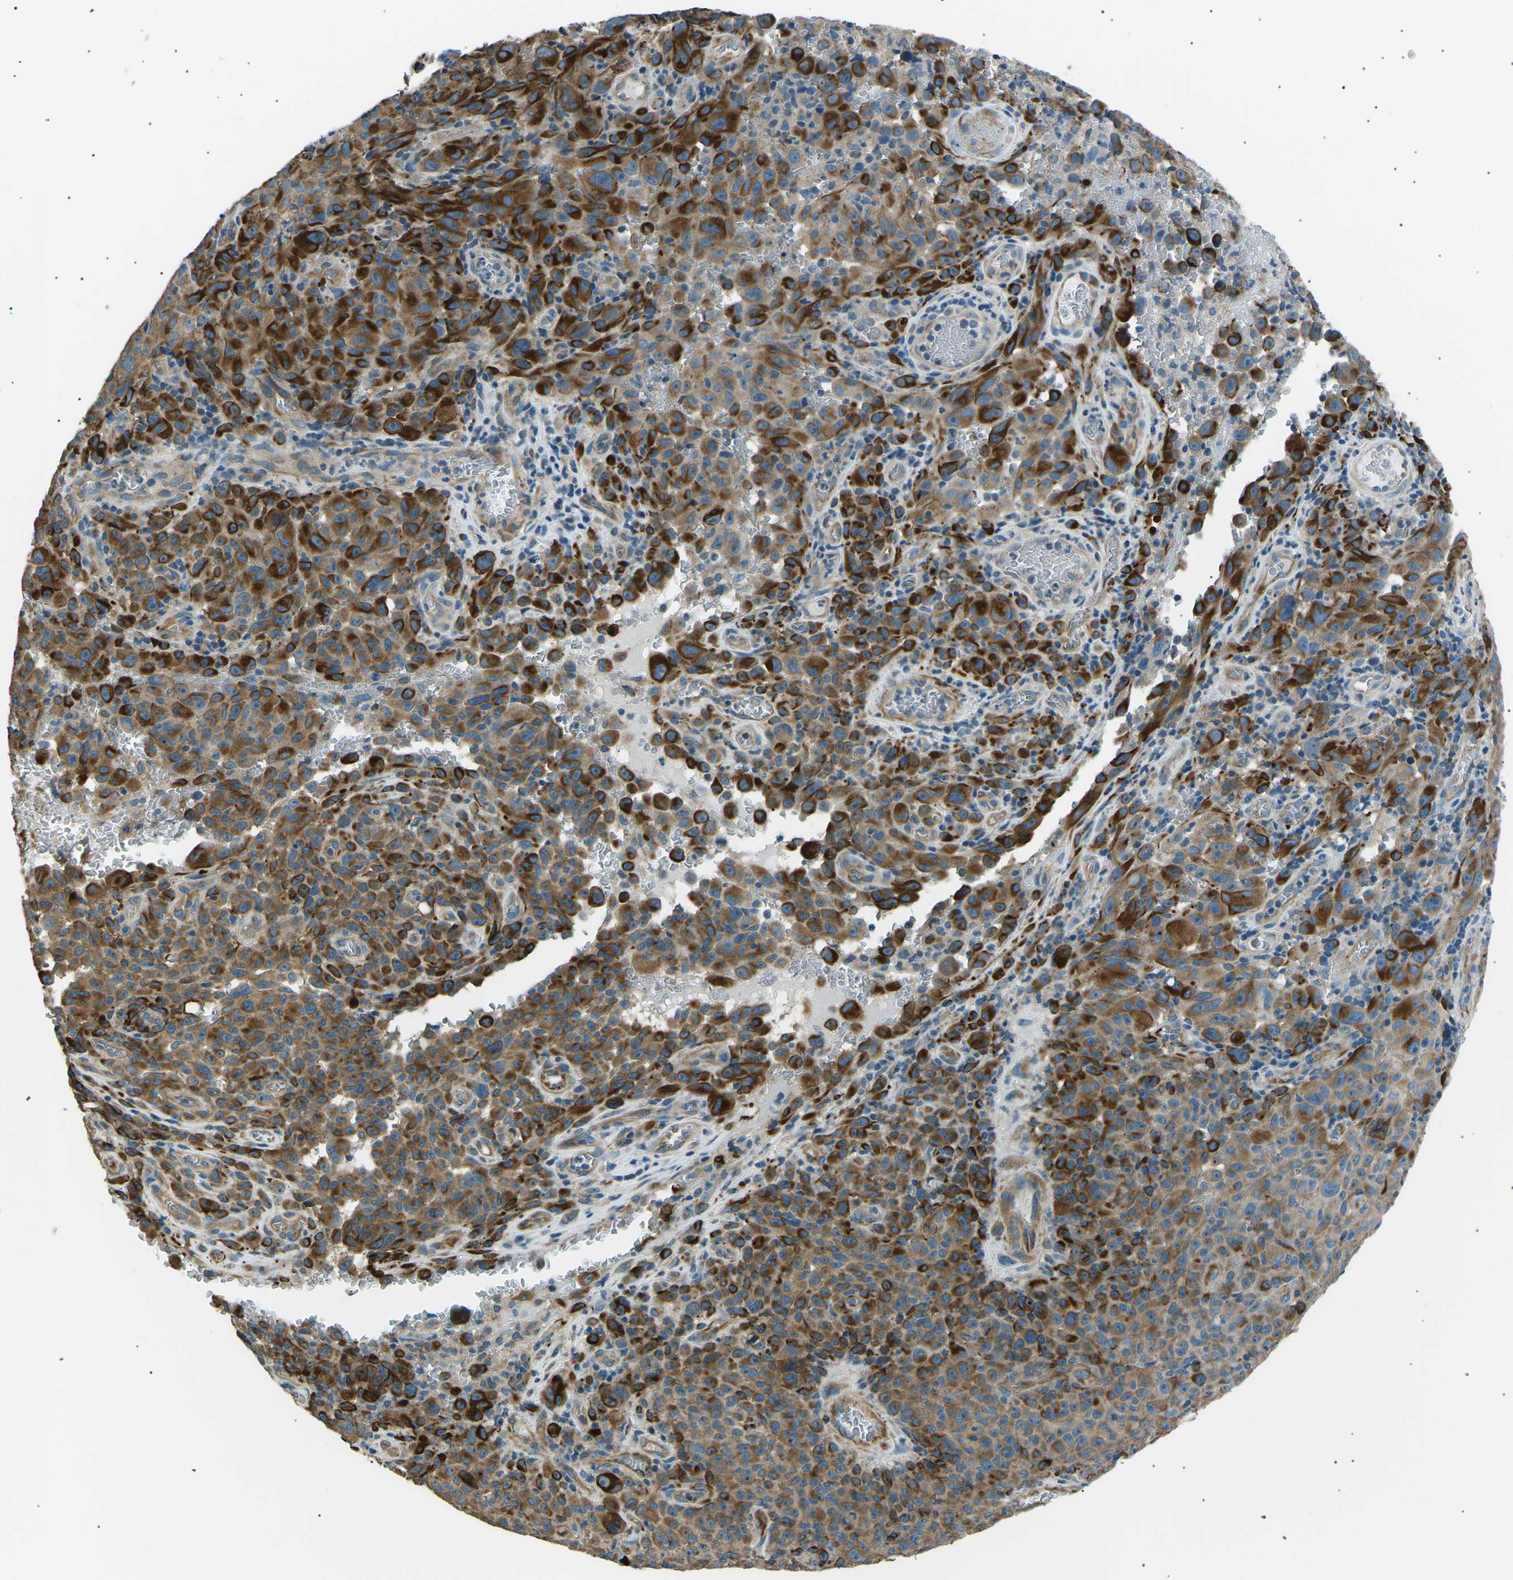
{"staining": {"intensity": "moderate", "quantity": ">75%", "location": "cytoplasmic/membranous"}, "tissue": "melanoma", "cell_type": "Tumor cells", "image_type": "cancer", "snomed": [{"axis": "morphology", "description": "Malignant melanoma, NOS"}, {"axis": "topography", "description": "Skin"}], "caption": "This image reveals malignant melanoma stained with immunohistochemistry (IHC) to label a protein in brown. The cytoplasmic/membranous of tumor cells show moderate positivity for the protein. Nuclei are counter-stained blue.", "gene": "SLK", "patient": {"sex": "female", "age": 82}}